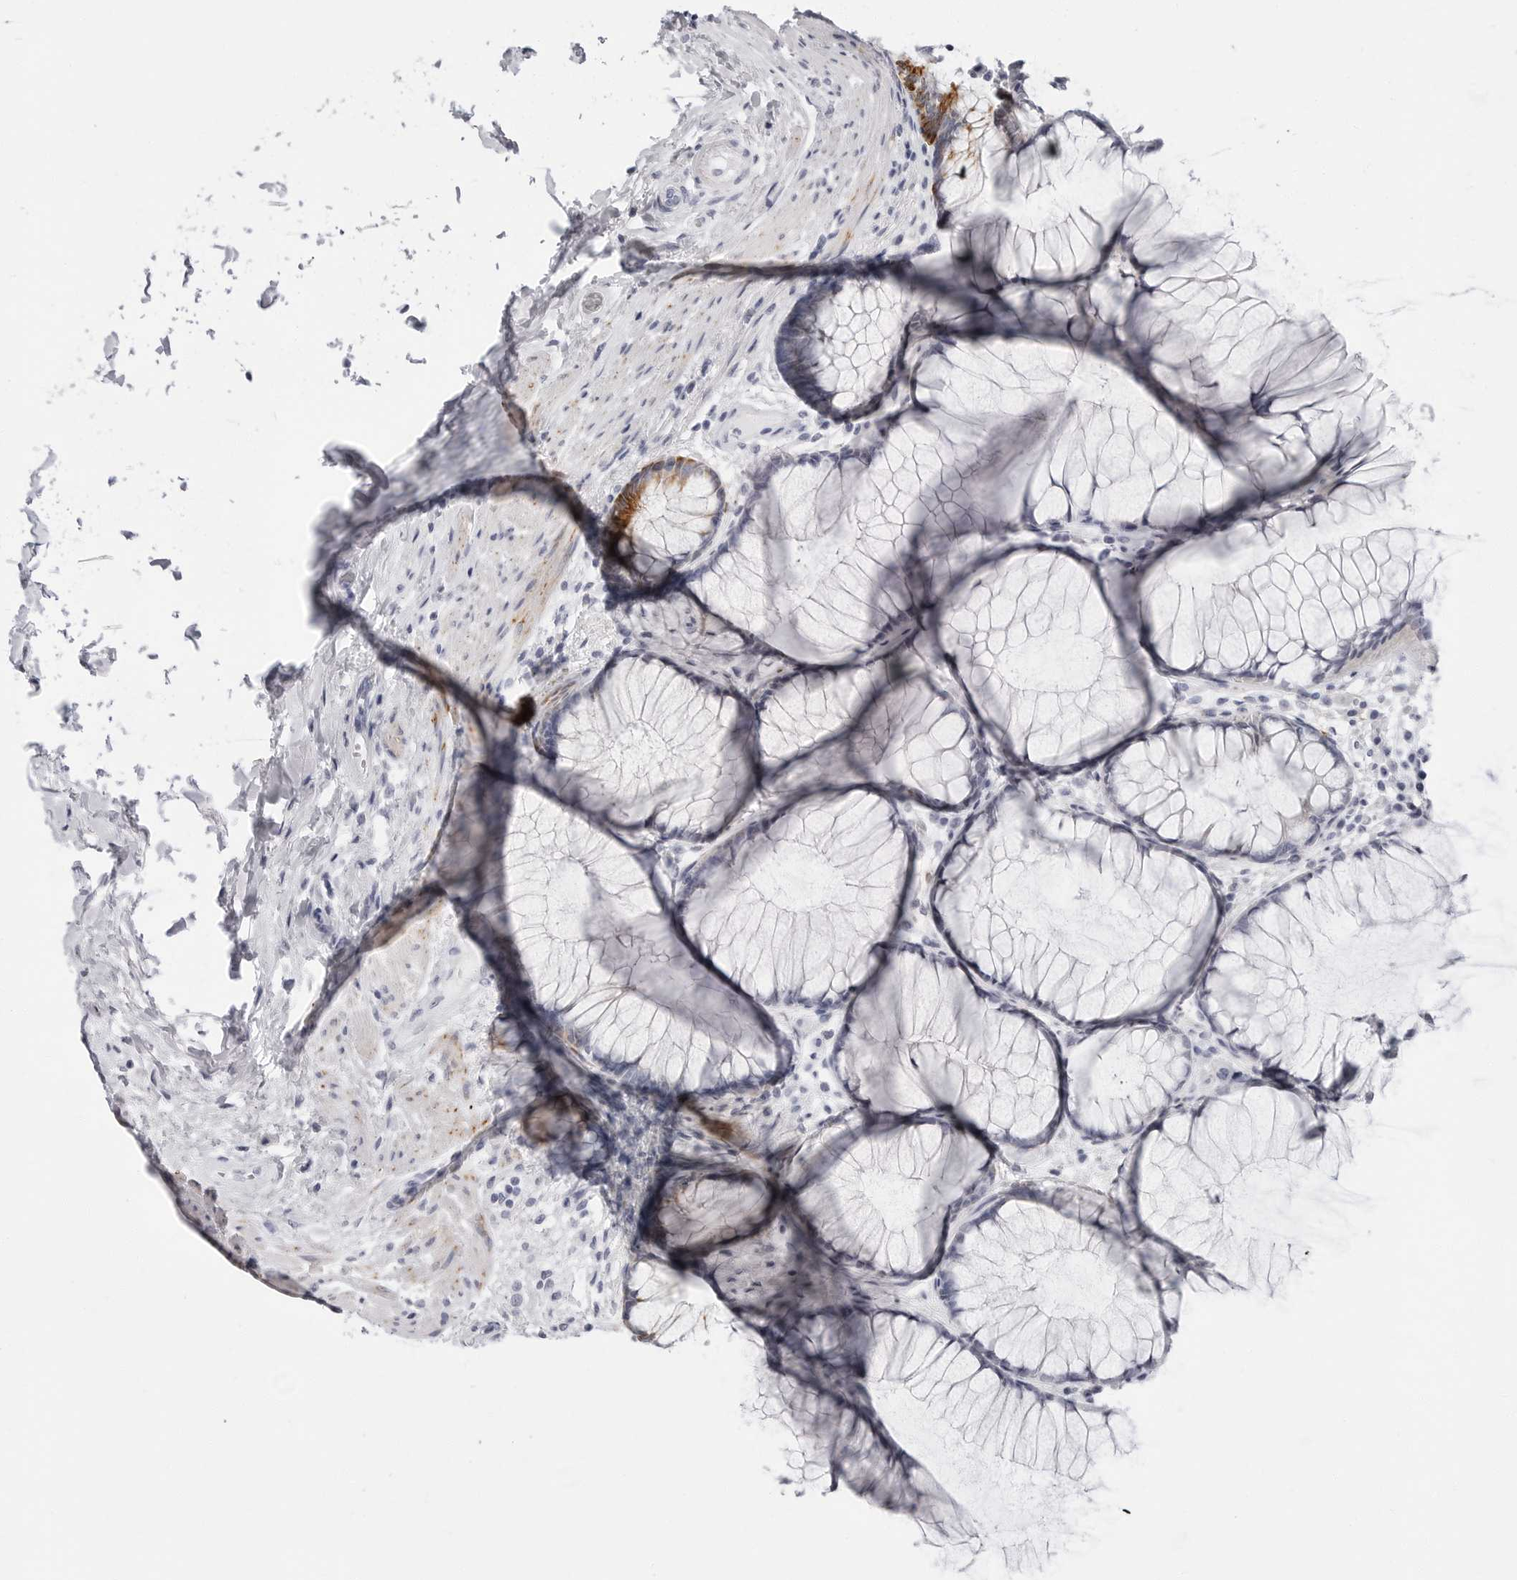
{"staining": {"intensity": "moderate", "quantity": "<25%", "location": "cytoplasmic/membranous"}, "tissue": "rectum", "cell_type": "Glandular cells", "image_type": "normal", "snomed": [{"axis": "morphology", "description": "Normal tissue, NOS"}, {"axis": "topography", "description": "Rectum"}], "caption": "Immunohistochemistry (IHC) histopathology image of benign rectum: rectum stained using immunohistochemistry (IHC) reveals low levels of moderate protein expression localized specifically in the cytoplasmic/membranous of glandular cells, appearing as a cytoplasmic/membranous brown color.", "gene": "ERICH3", "patient": {"sex": "male", "age": 51}}